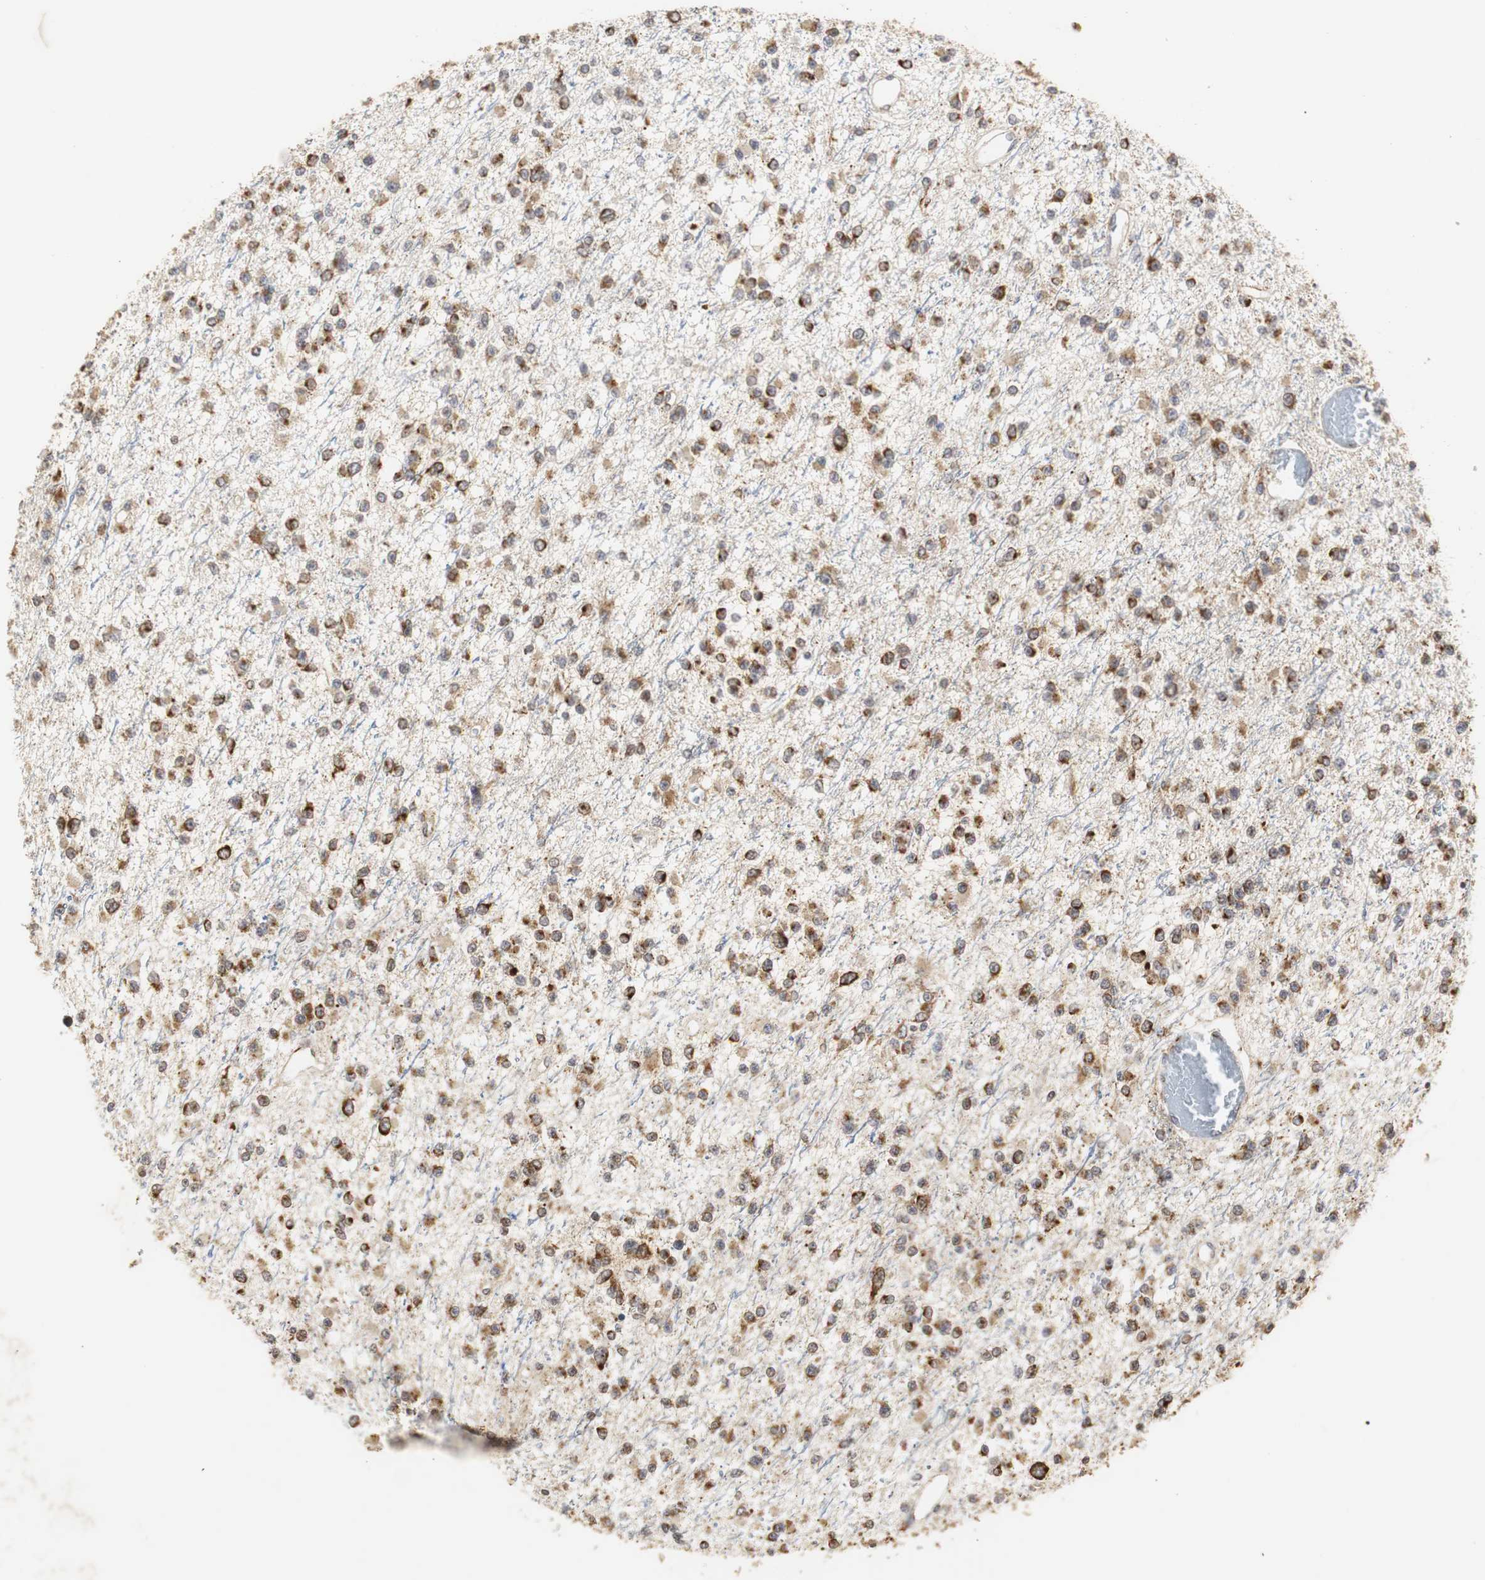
{"staining": {"intensity": "strong", "quantity": ">75%", "location": "cytoplasmic/membranous"}, "tissue": "glioma", "cell_type": "Tumor cells", "image_type": "cancer", "snomed": [{"axis": "morphology", "description": "Glioma, malignant, Low grade"}, {"axis": "topography", "description": "Brain"}], "caption": "This image shows glioma stained with immunohistochemistry (IHC) to label a protein in brown. The cytoplasmic/membranous of tumor cells show strong positivity for the protein. Nuclei are counter-stained blue.", "gene": "HSD17B10", "patient": {"sex": "female", "age": 22}}